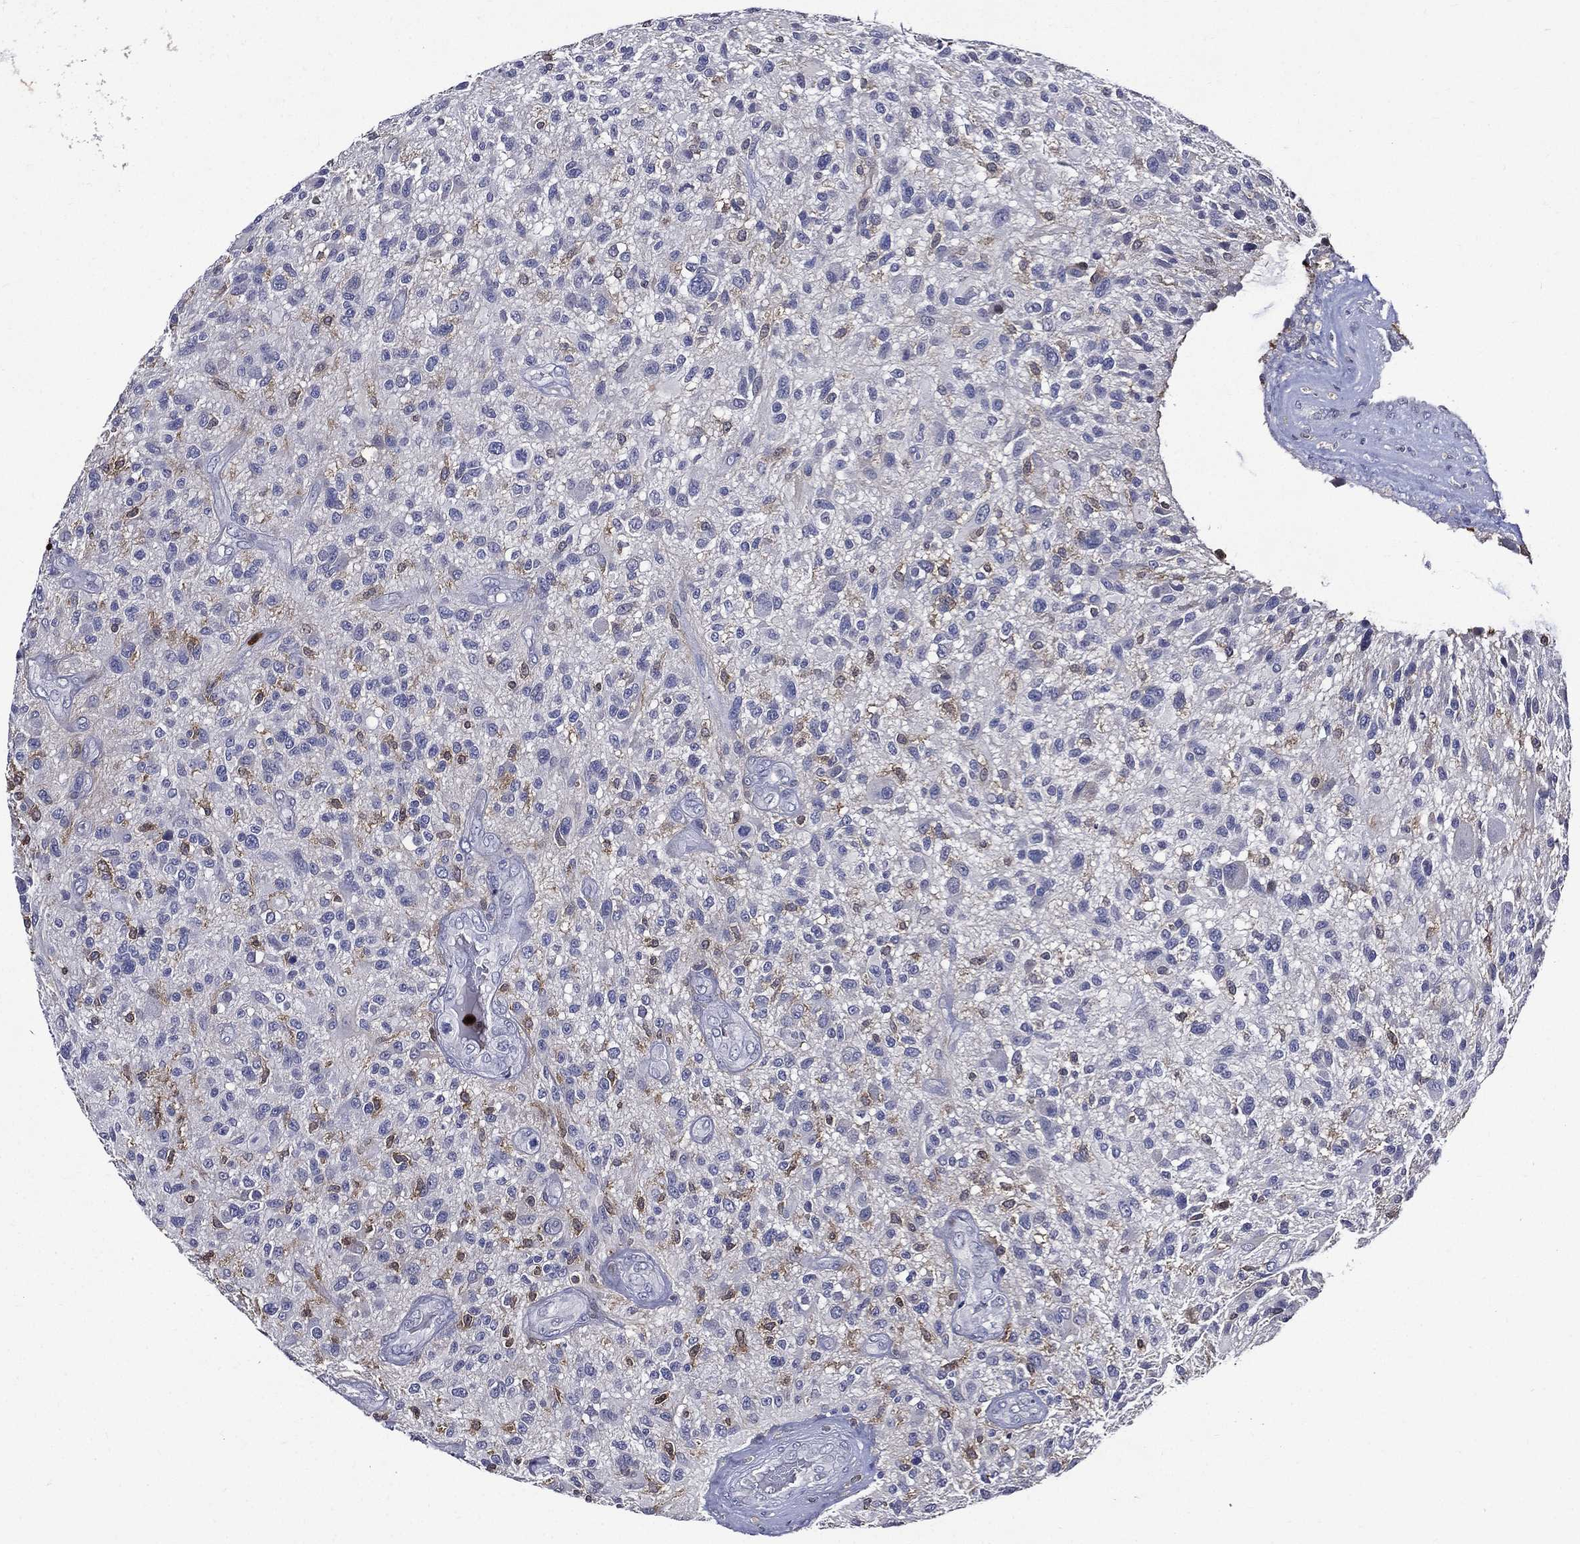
{"staining": {"intensity": "negative", "quantity": "none", "location": "none"}, "tissue": "glioma", "cell_type": "Tumor cells", "image_type": "cancer", "snomed": [{"axis": "morphology", "description": "Glioma, malignant, High grade"}, {"axis": "topography", "description": "Brain"}], "caption": "Glioma was stained to show a protein in brown. There is no significant positivity in tumor cells. (Immunohistochemistry, brightfield microscopy, high magnification).", "gene": "GPR171", "patient": {"sex": "male", "age": 47}}